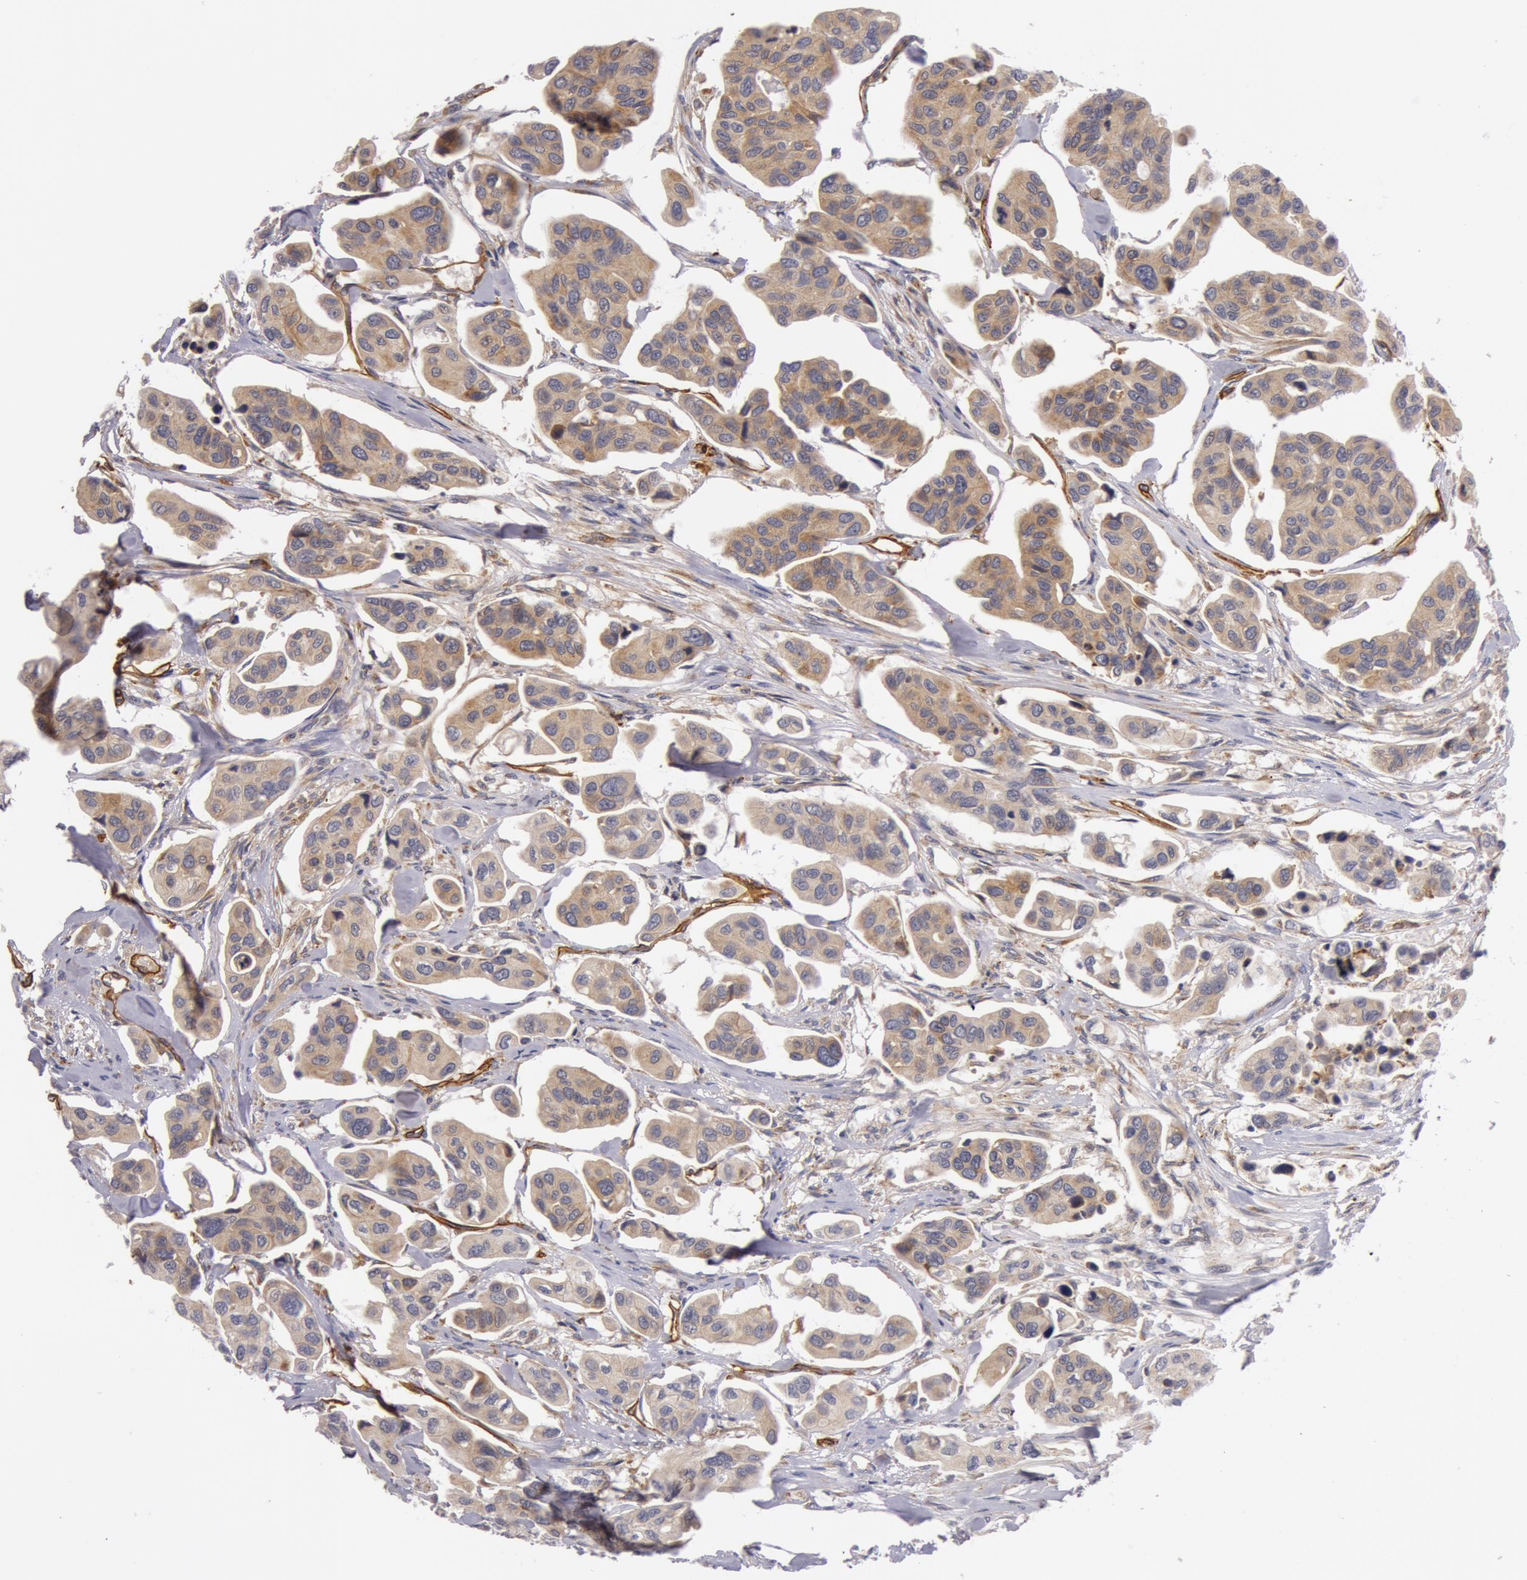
{"staining": {"intensity": "weak", "quantity": ">75%", "location": "cytoplasmic/membranous"}, "tissue": "urothelial cancer", "cell_type": "Tumor cells", "image_type": "cancer", "snomed": [{"axis": "morphology", "description": "Adenocarcinoma, NOS"}, {"axis": "topography", "description": "Urinary bladder"}], "caption": "Urothelial cancer was stained to show a protein in brown. There is low levels of weak cytoplasmic/membranous positivity in about >75% of tumor cells. The staining was performed using DAB (3,3'-diaminobenzidine), with brown indicating positive protein expression. Nuclei are stained blue with hematoxylin.", "gene": "IL23A", "patient": {"sex": "male", "age": 61}}